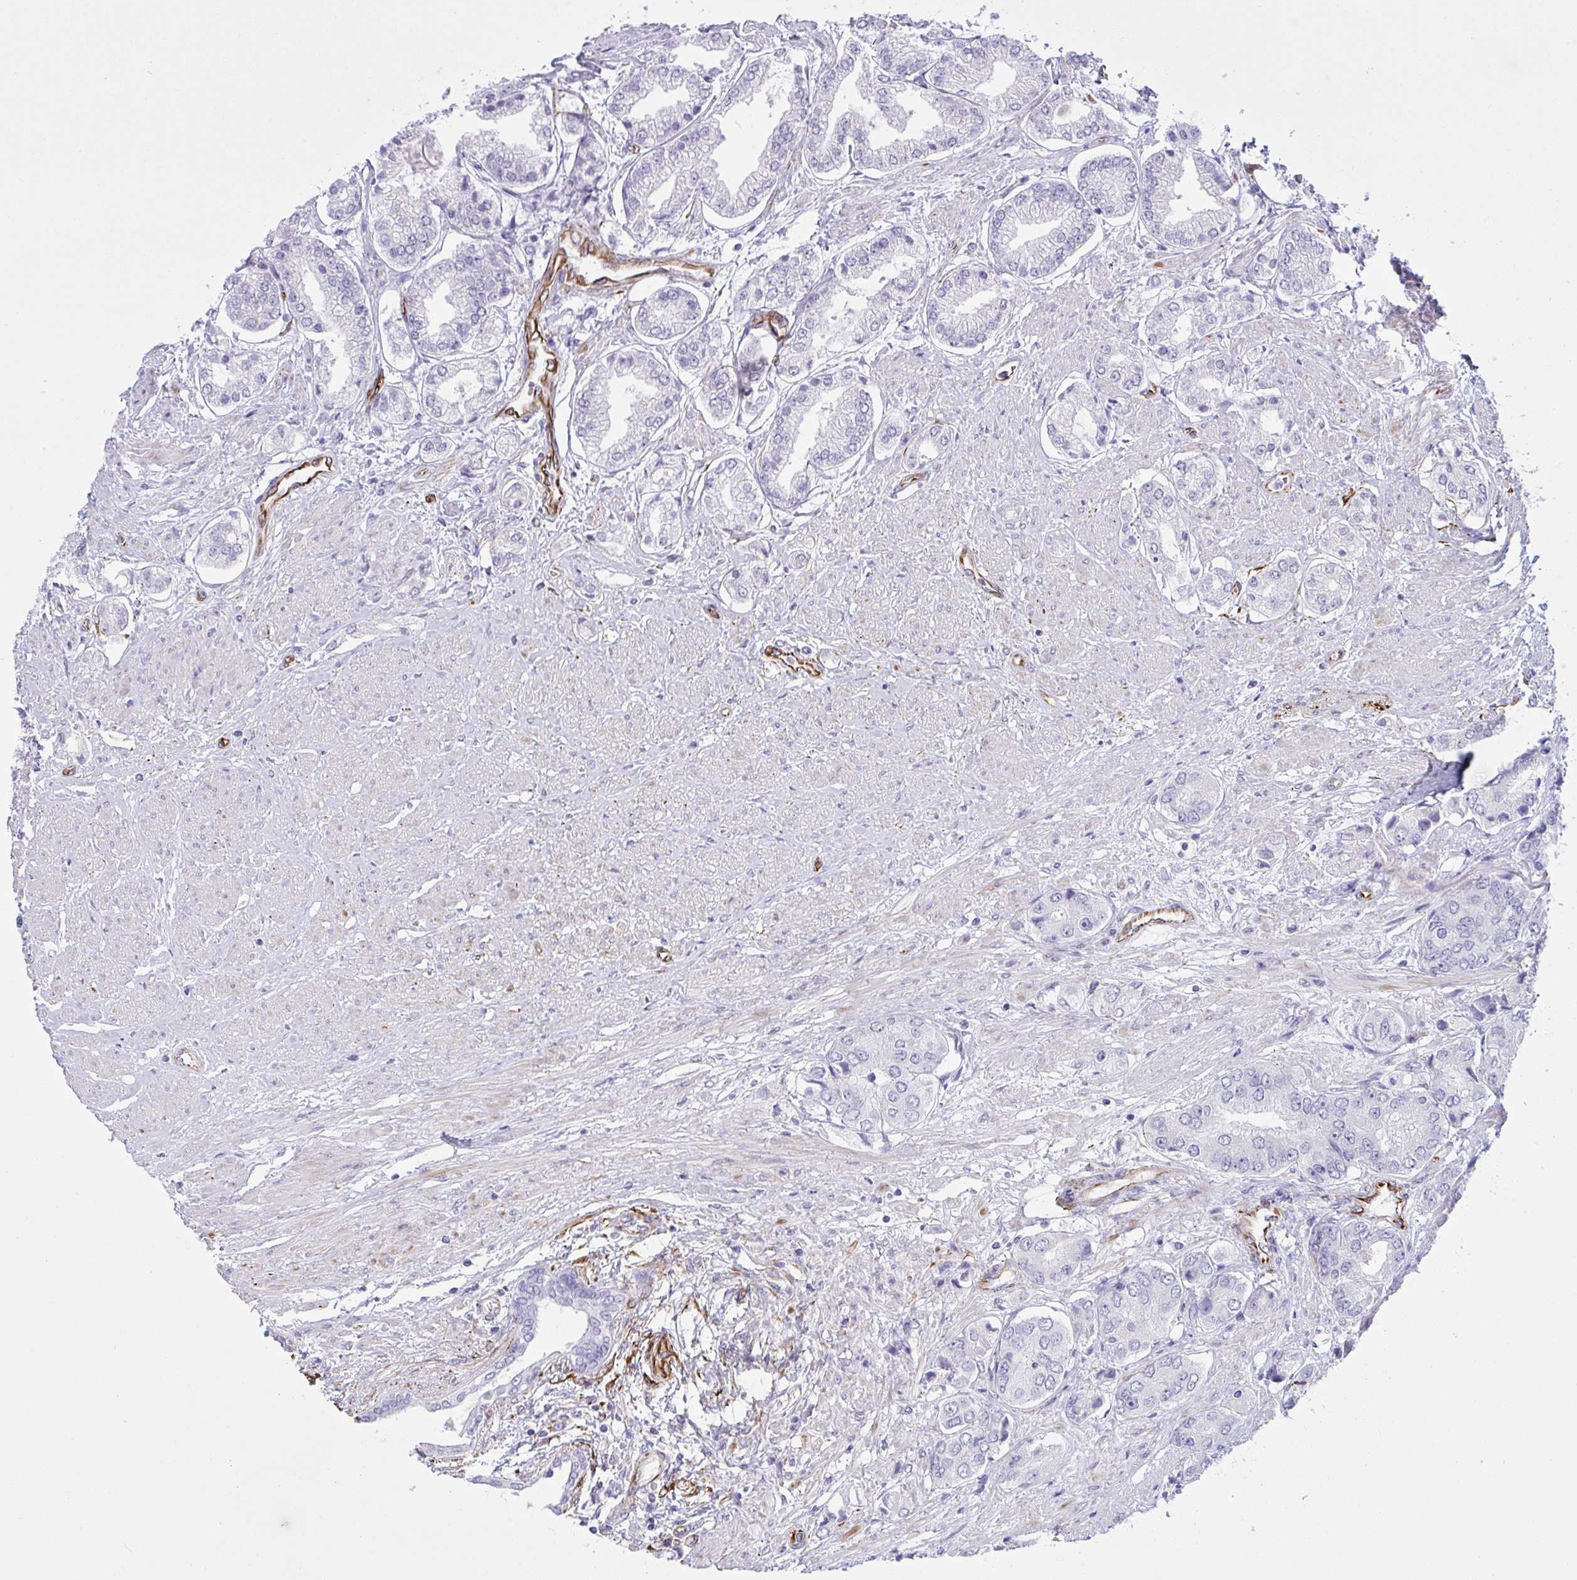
{"staining": {"intensity": "negative", "quantity": "none", "location": "none"}, "tissue": "prostate cancer", "cell_type": "Tumor cells", "image_type": "cancer", "snomed": [{"axis": "morphology", "description": "Adenocarcinoma, Low grade"}, {"axis": "topography", "description": "Prostate"}], "caption": "IHC of human prostate cancer (low-grade adenocarcinoma) reveals no expression in tumor cells.", "gene": "SLC35B1", "patient": {"sex": "male", "age": 69}}